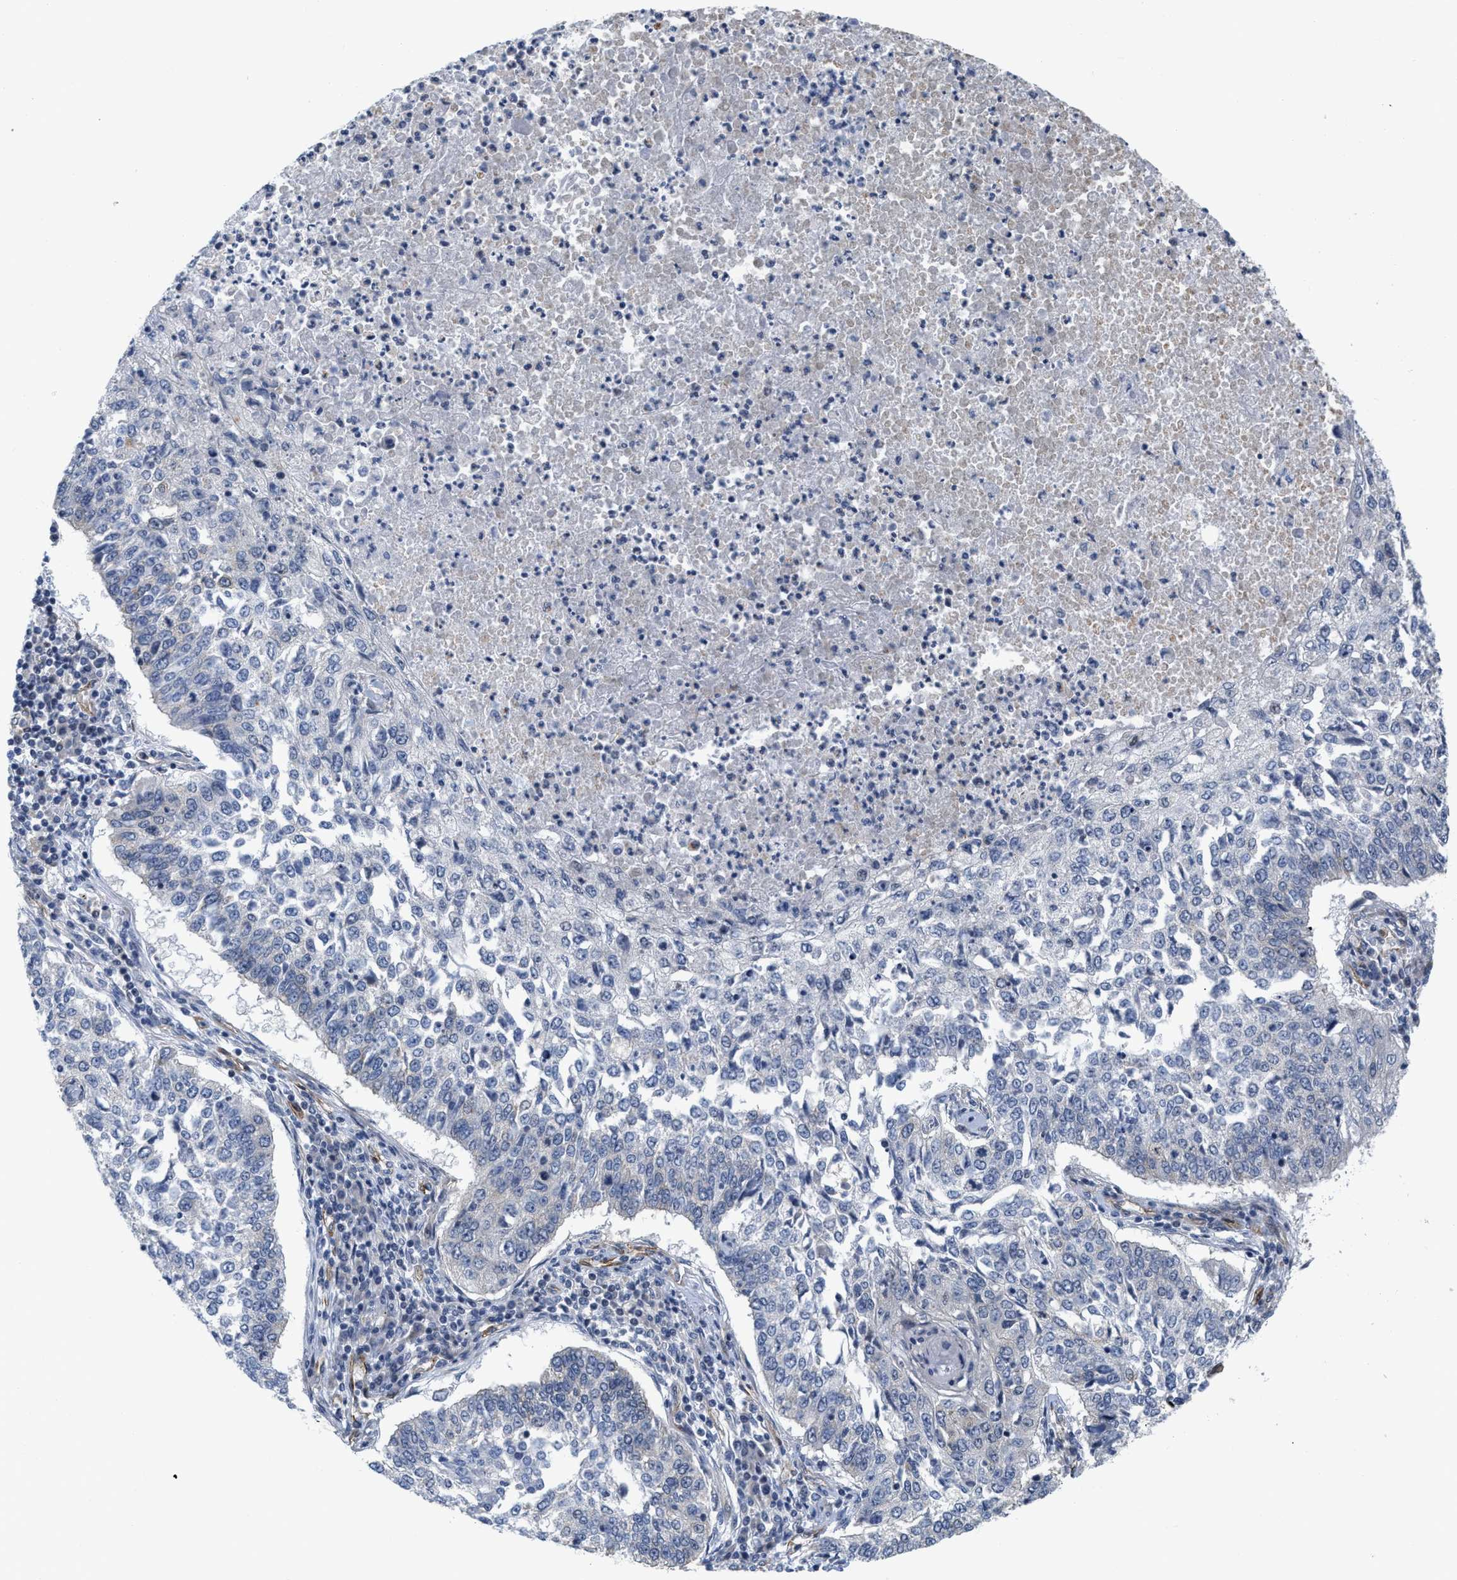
{"staining": {"intensity": "negative", "quantity": "none", "location": "none"}, "tissue": "lung cancer", "cell_type": "Tumor cells", "image_type": "cancer", "snomed": [{"axis": "morphology", "description": "Normal tissue, NOS"}, {"axis": "morphology", "description": "Squamous cell carcinoma, NOS"}, {"axis": "topography", "description": "Cartilage tissue"}, {"axis": "topography", "description": "Bronchus"}, {"axis": "topography", "description": "Lung"}], "caption": "Histopathology image shows no protein staining in tumor cells of lung cancer (squamous cell carcinoma) tissue.", "gene": "GPRASP2", "patient": {"sex": "female", "age": 49}}